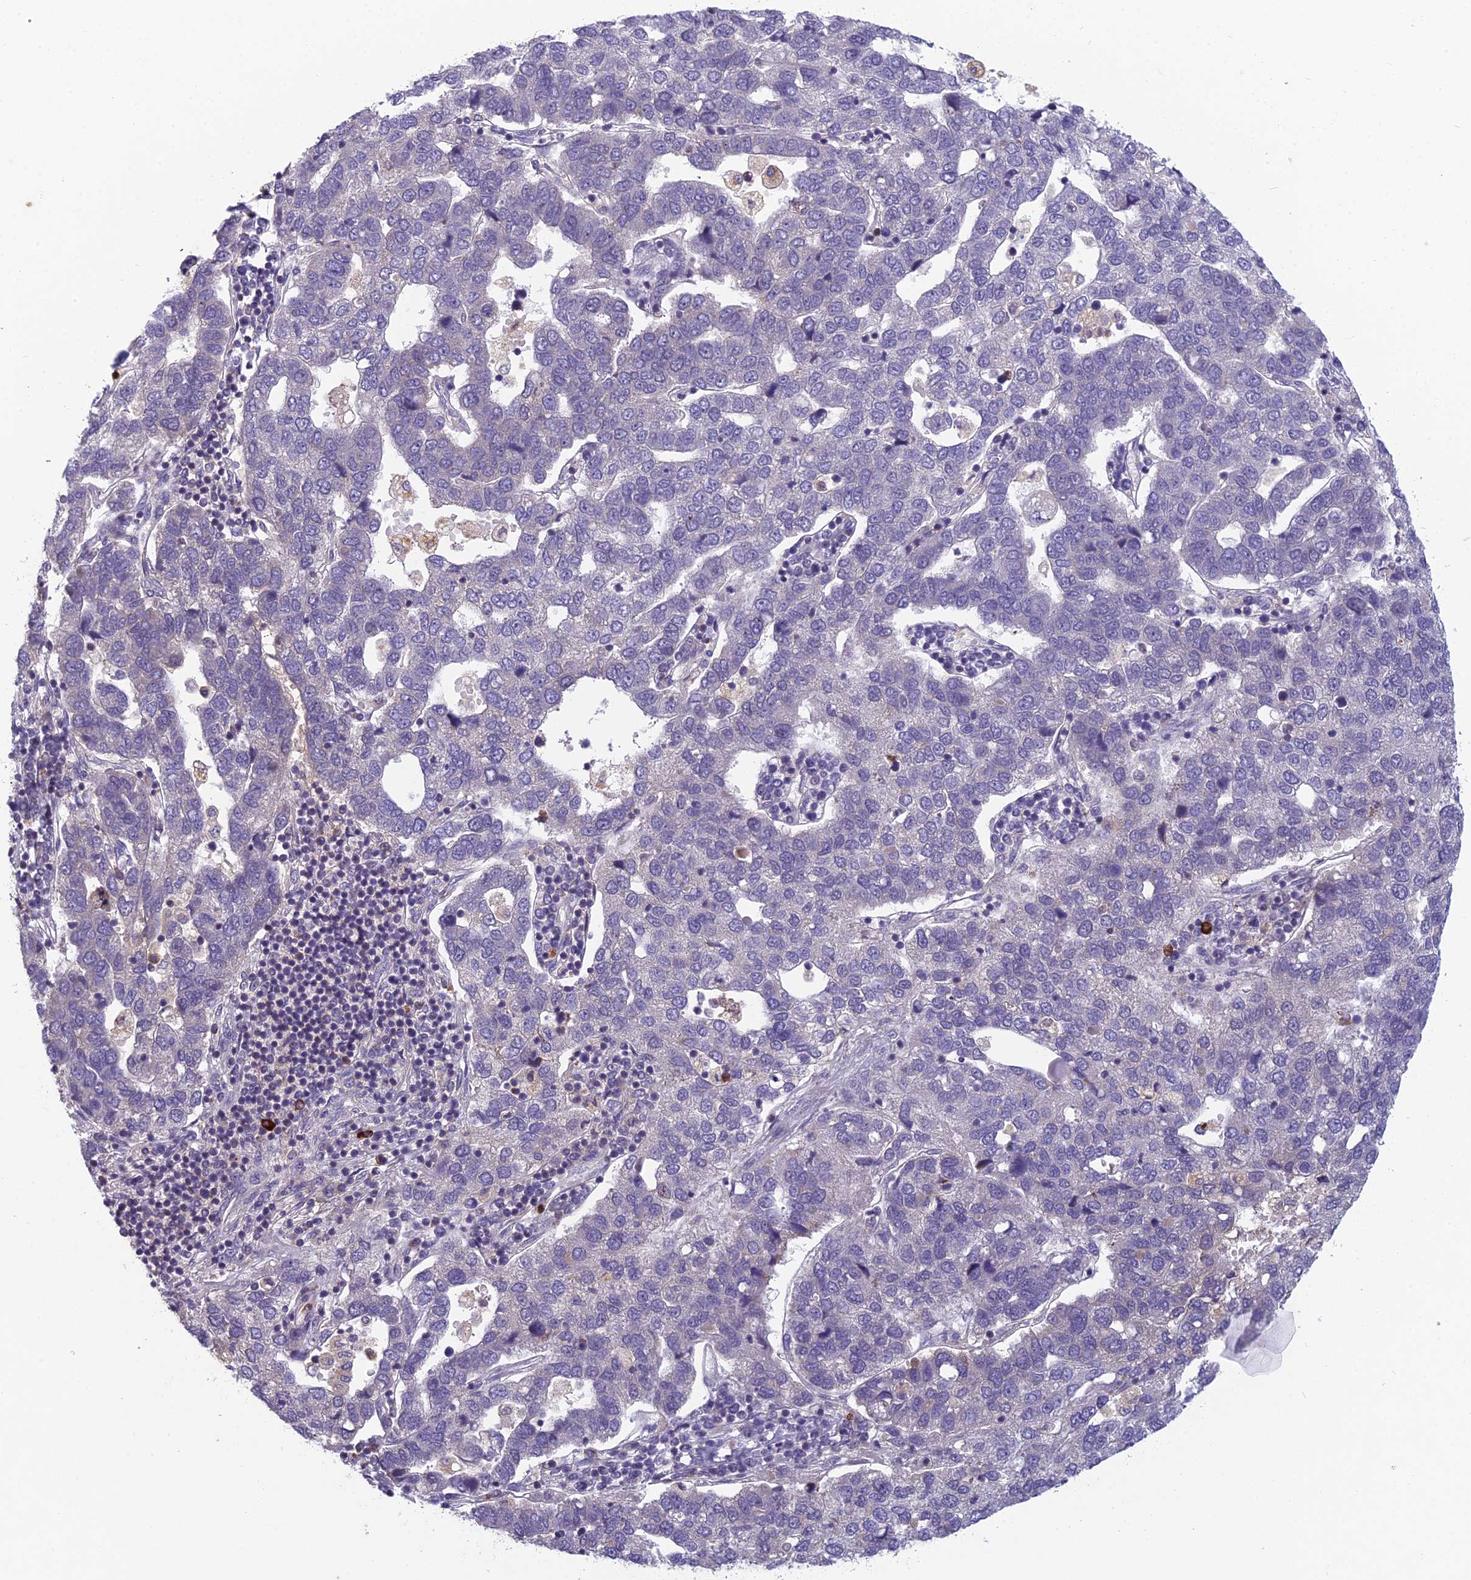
{"staining": {"intensity": "negative", "quantity": "none", "location": "none"}, "tissue": "pancreatic cancer", "cell_type": "Tumor cells", "image_type": "cancer", "snomed": [{"axis": "morphology", "description": "Adenocarcinoma, NOS"}, {"axis": "topography", "description": "Pancreas"}], "caption": "Human adenocarcinoma (pancreatic) stained for a protein using immunohistochemistry reveals no expression in tumor cells.", "gene": "ENSG00000188897", "patient": {"sex": "female", "age": 61}}